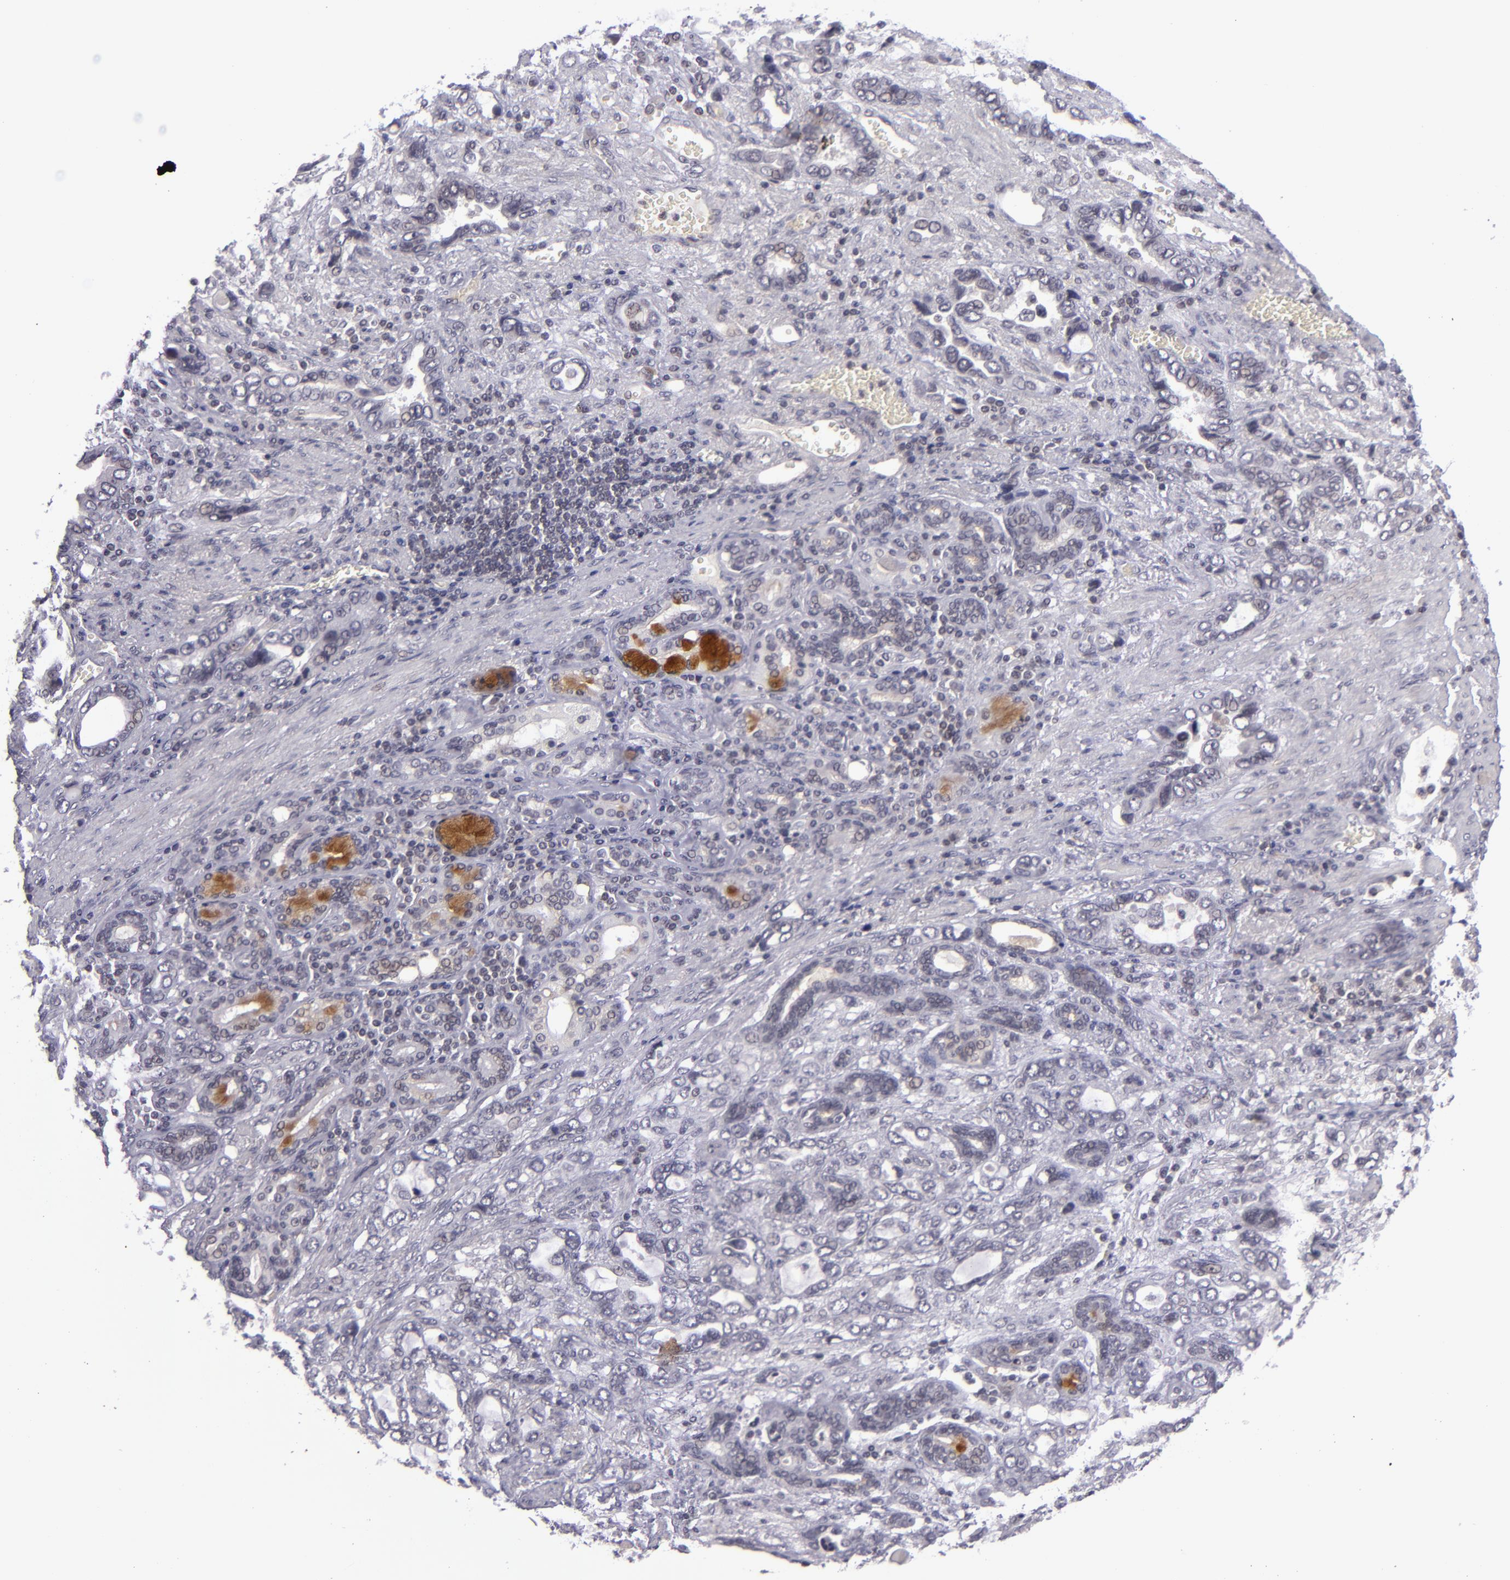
{"staining": {"intensity": "negative", "quantity": "none", "location": "none"}, "tissue": "stomach cancer", "cell_type": "Tumor cells", "image_type": "cancer", "snomed": [{"axis": "morphology", "description": "Adenocarcinoma, NOS"}, {"axis": "topography", "description": "Stomach"}], "caption": "The image reveals no staining of tumor cells in stomach cancer.", "gene": "CASP8", "patient": {"sex": "male", "age": 78}}